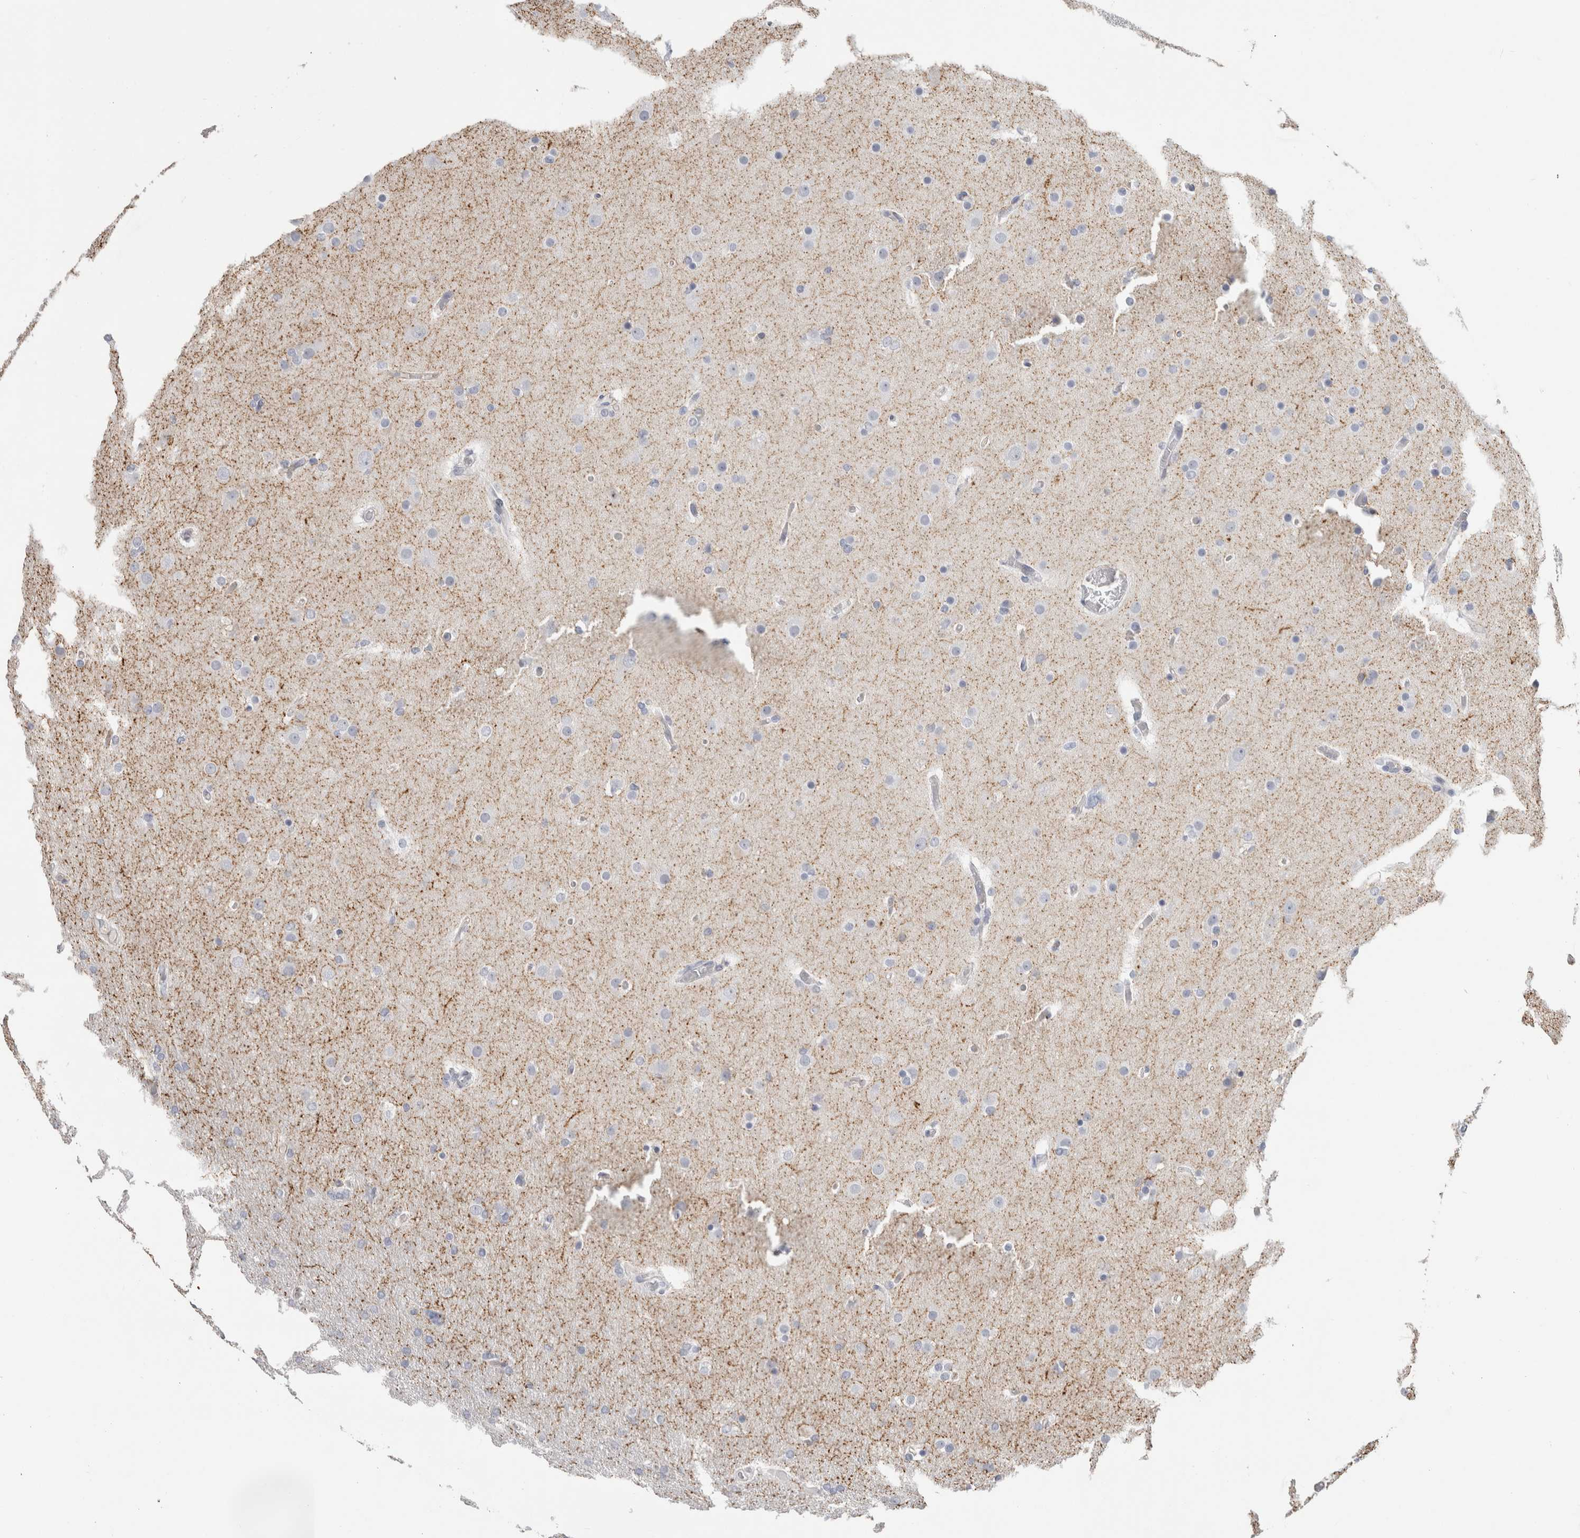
{"staining": {"intensity": "negative", "quantity": "none", "location": "none"}, "tissue": "glioma", "cell_type": "Tumor cells", "image_type": "cancer", "snomed": [{"axis": "morphology", "description": "Glioma, malignant, High grade"}, {"axis": "topography", "description": "Cerebral cortex"}], "caption": "Immunohistochemistry of human malignant glioma (high-grade) demonstrates no staining in tumor cells.", "gene": "SLC6A1", "patient": {"sex": "female", "age": 36}}